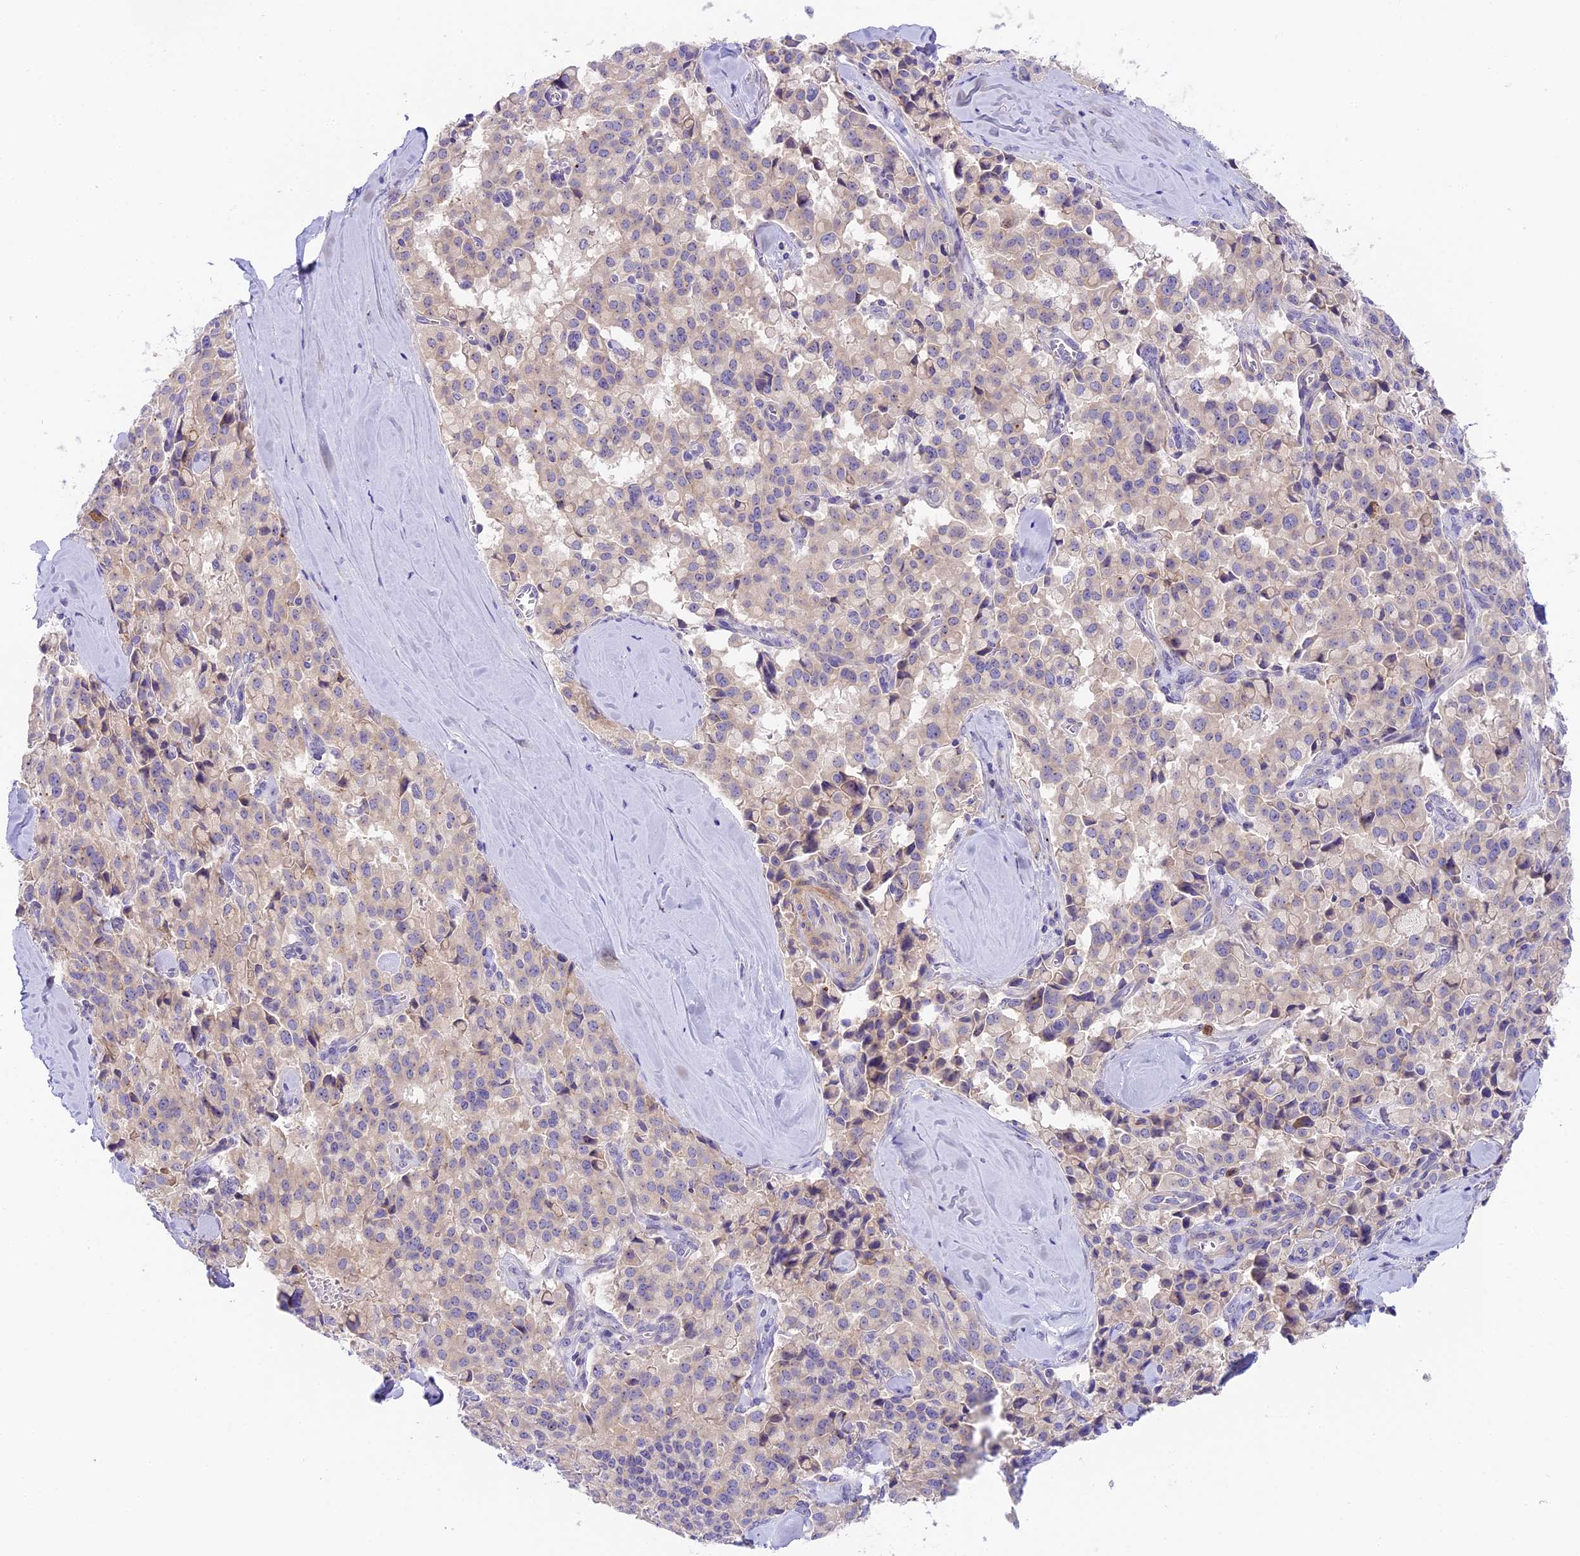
{"staining": {"intensity": "negative", "quantity": "none", "location": "none"}, "tissue": "pancreatic cancer", "cell_type": "Tumor cells", "image_type": "cancer", "snomed": [{"axis": "morphology", "description": "Adenocarcinoma, NOS"}, {"axis": "topography", "description": "Pancreas"}], "caption": "DAB immunohistochemical staining of human pancreatic cancer (adenocarcinoma) exhibits no significant staining in tumor cells.", "gene": "RAD51", "patient": {"sex": "male", "age": 65}}